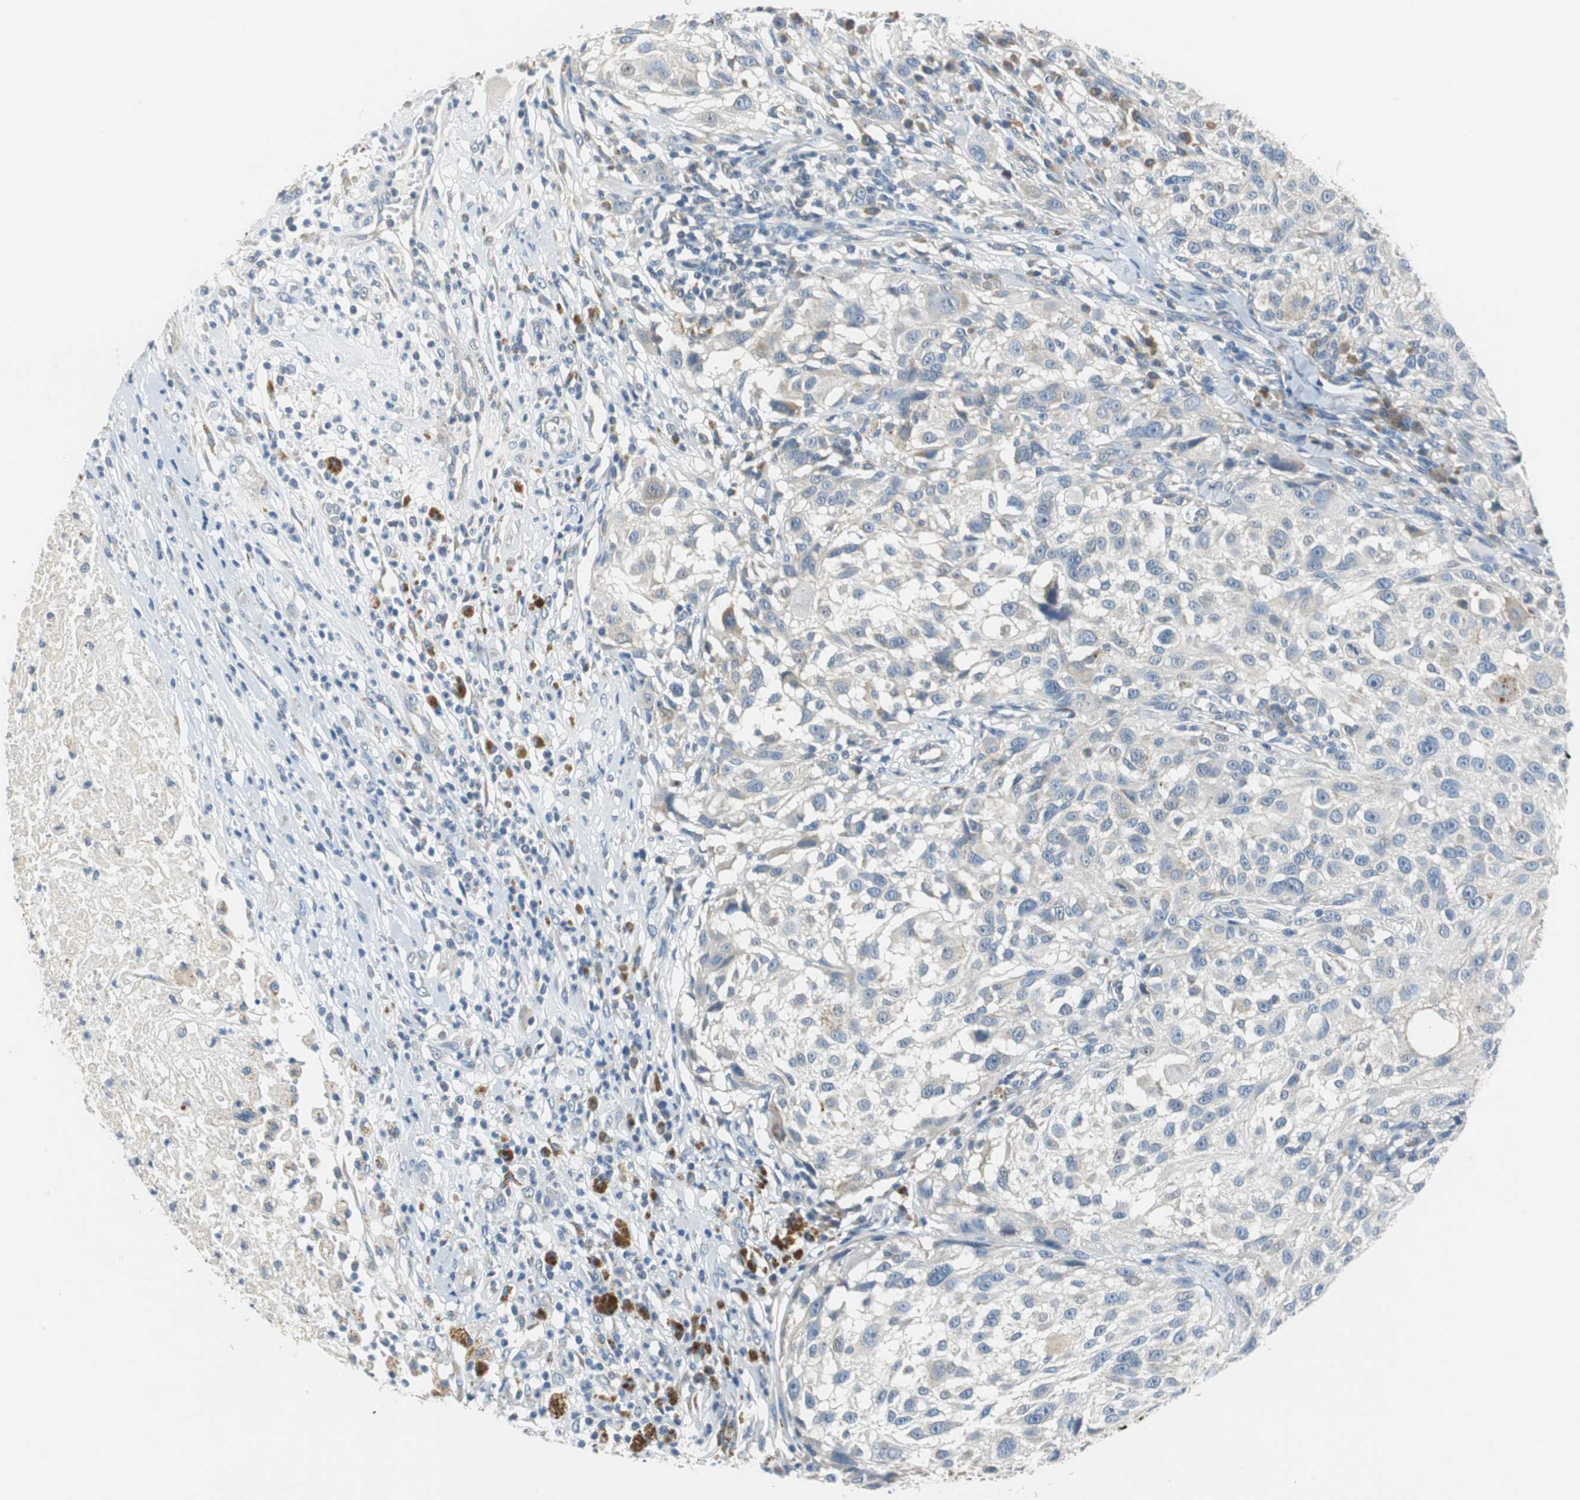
{"staining": {"intensity": "negative", "quantity": "none", "location": "none"}, "tissue": "melanoma", "cell_type": "Tumor cells", "image_type": "cancer", "snomed": [{"axis": "morphology", "description": "Necrosis, NOS"}, {"axis": "morphology", "description": "Malignant melanoma, NOS"}, {"axis": "topography", "description": "Skin"}], "caption": "Tumor cells show no significant staining in malignant melanoma.", "gene": "FADS2", "patient": {"sex": "female", "age": 87}}